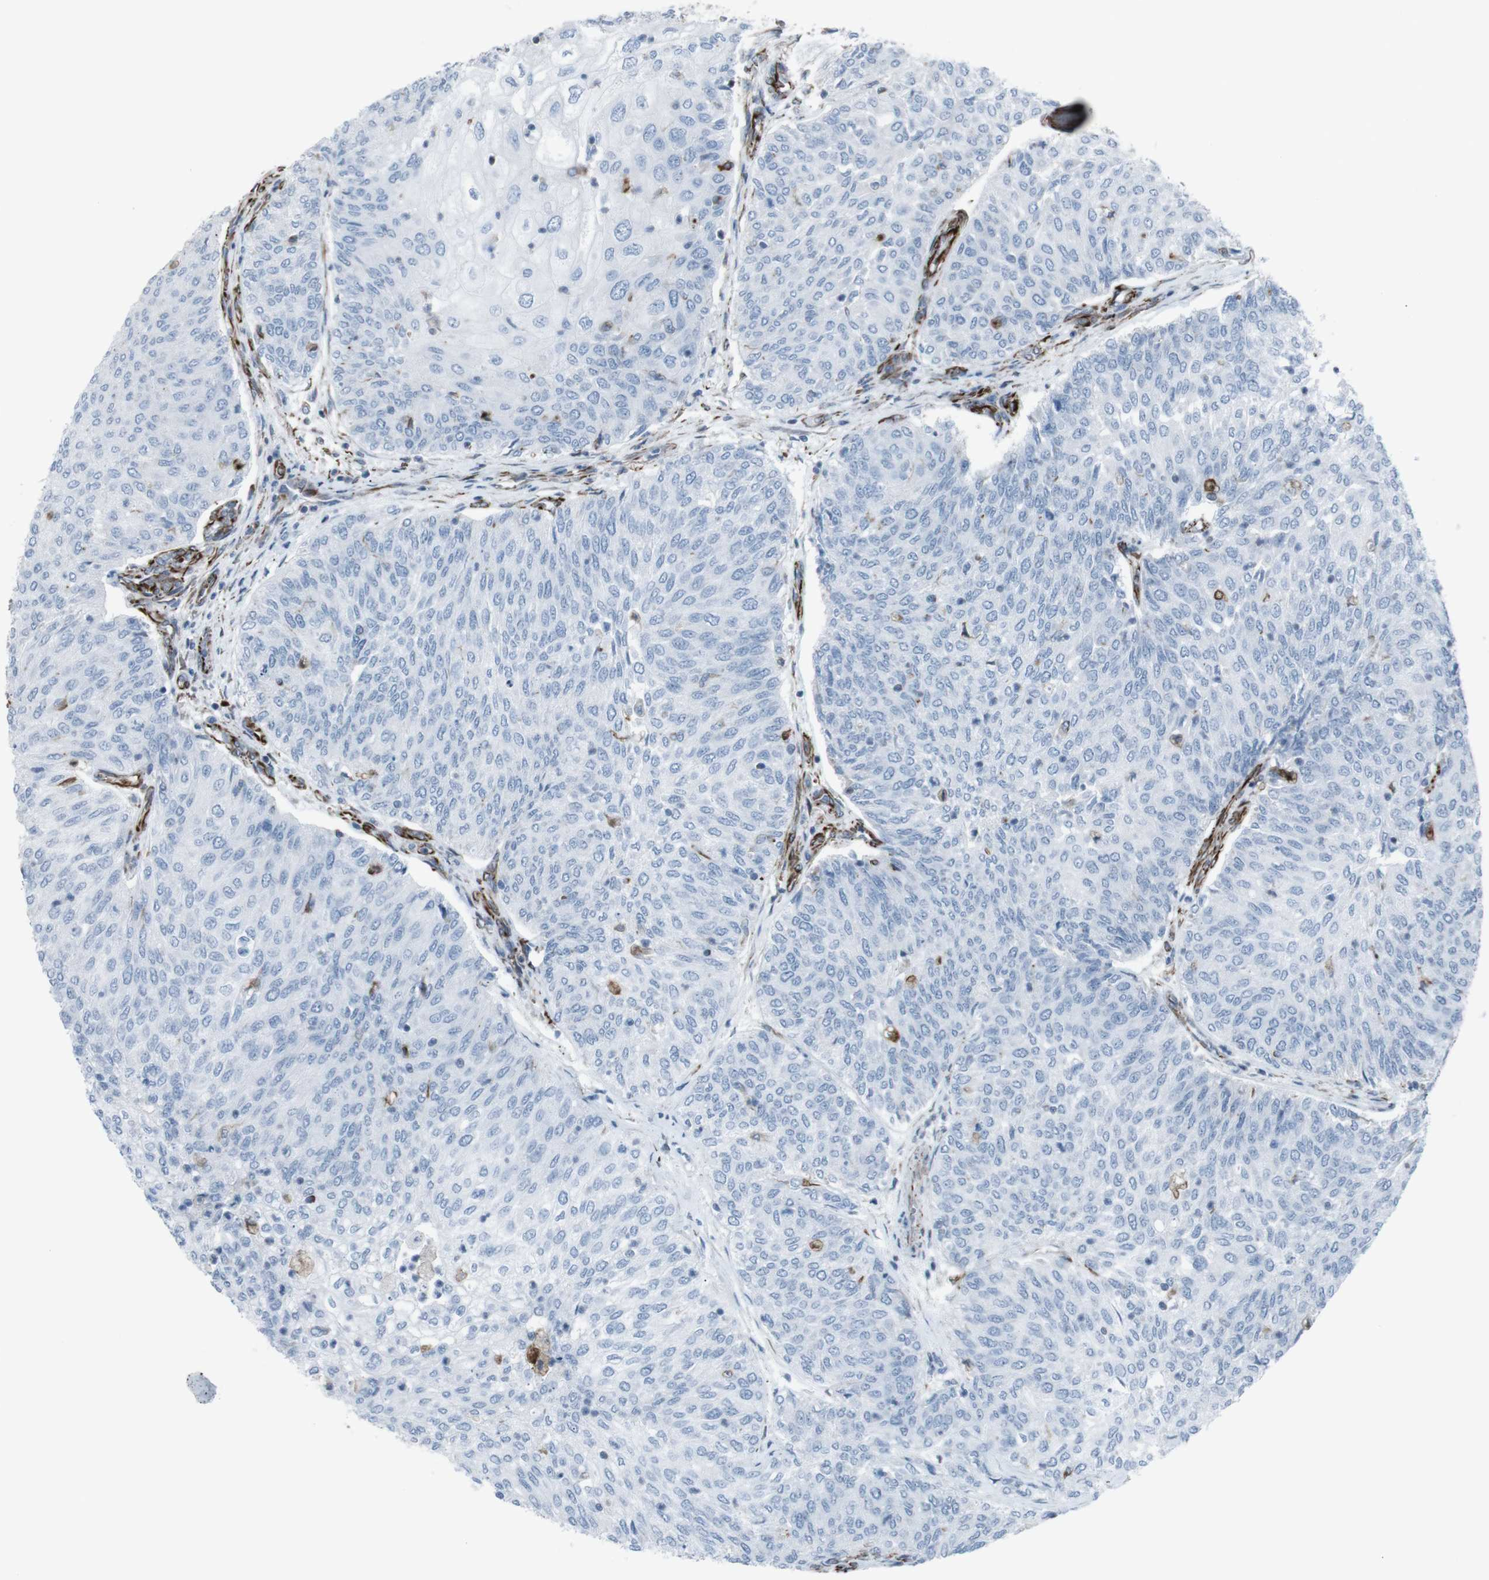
{"staining": {"intensity": "negative", "quantity": "none", "location": "none"}, "tissue": "urothelial cancer", "cell_type": "Tumor cells", "image_type": "cancer", "snomed": [{"axis": "morphology", "description": "Urothelial carcinoma, Low grade"}, {"axis": "topography", "description": "Urinary bladder"}], "caption": "There is no significant positivity in tumor cells of low-grade urothelial carcinoma.", "gene": "ZDHHC6", "patient": {"sex": "female", "age": 79}}